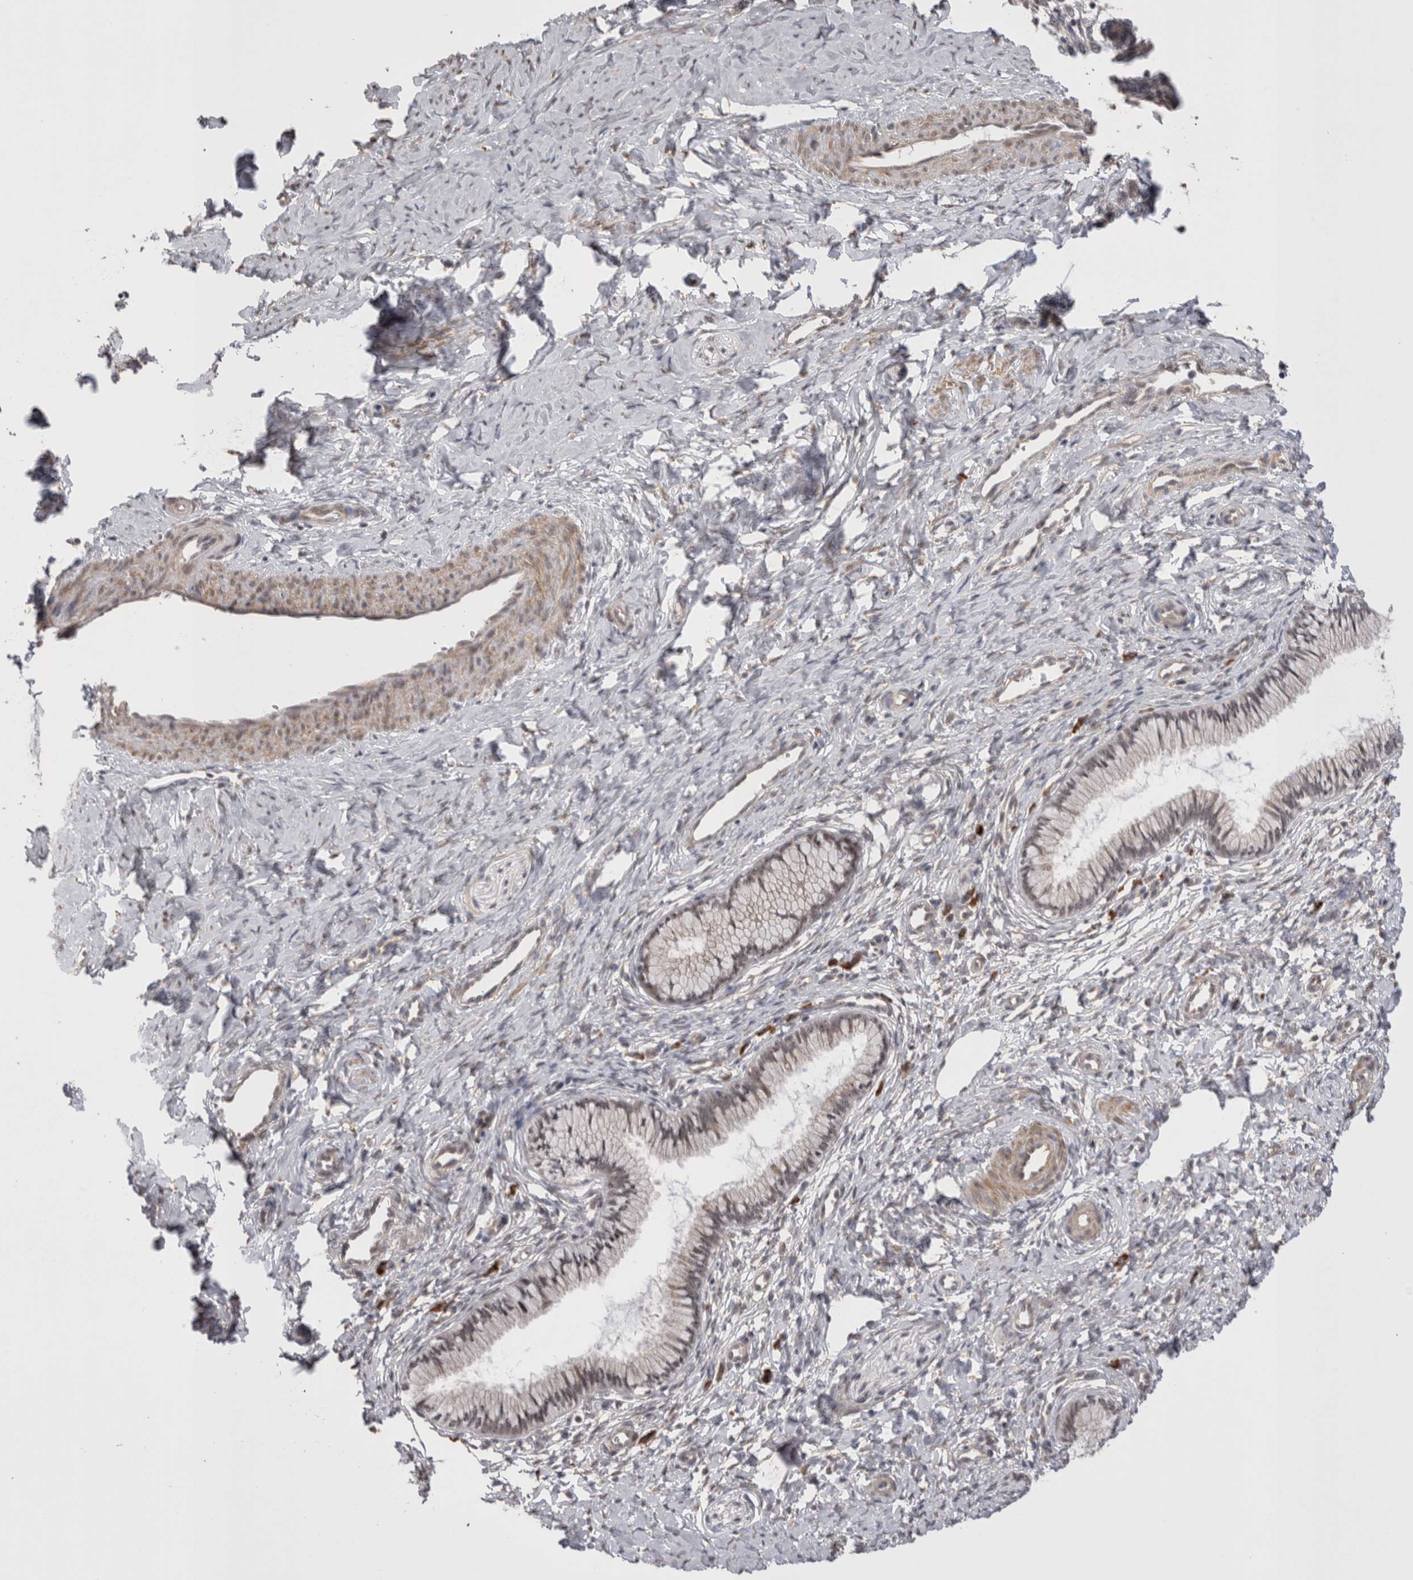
{"staining": {"intensity": "negative", "quantity": "none", "location": "none"}, "tissue": "cervix", "cell_type": "Glandular cells", "image_type": "normal", "snomed": [{"axis": "morphology", "description": "Normal tissue, NOS"}, {"axis": "topography", "description": "Cervix"}], "caption": "The photomicrograph displays no staining of glandular cells in benign cervix. The staining was performed using DAB to visualize the protein expression in brown, while the nuclei were stained in blue with hematoxylin (Magnification: 20x).", "gene": "EXOSC4", "patient": {"sex": "female", "age": 27}}